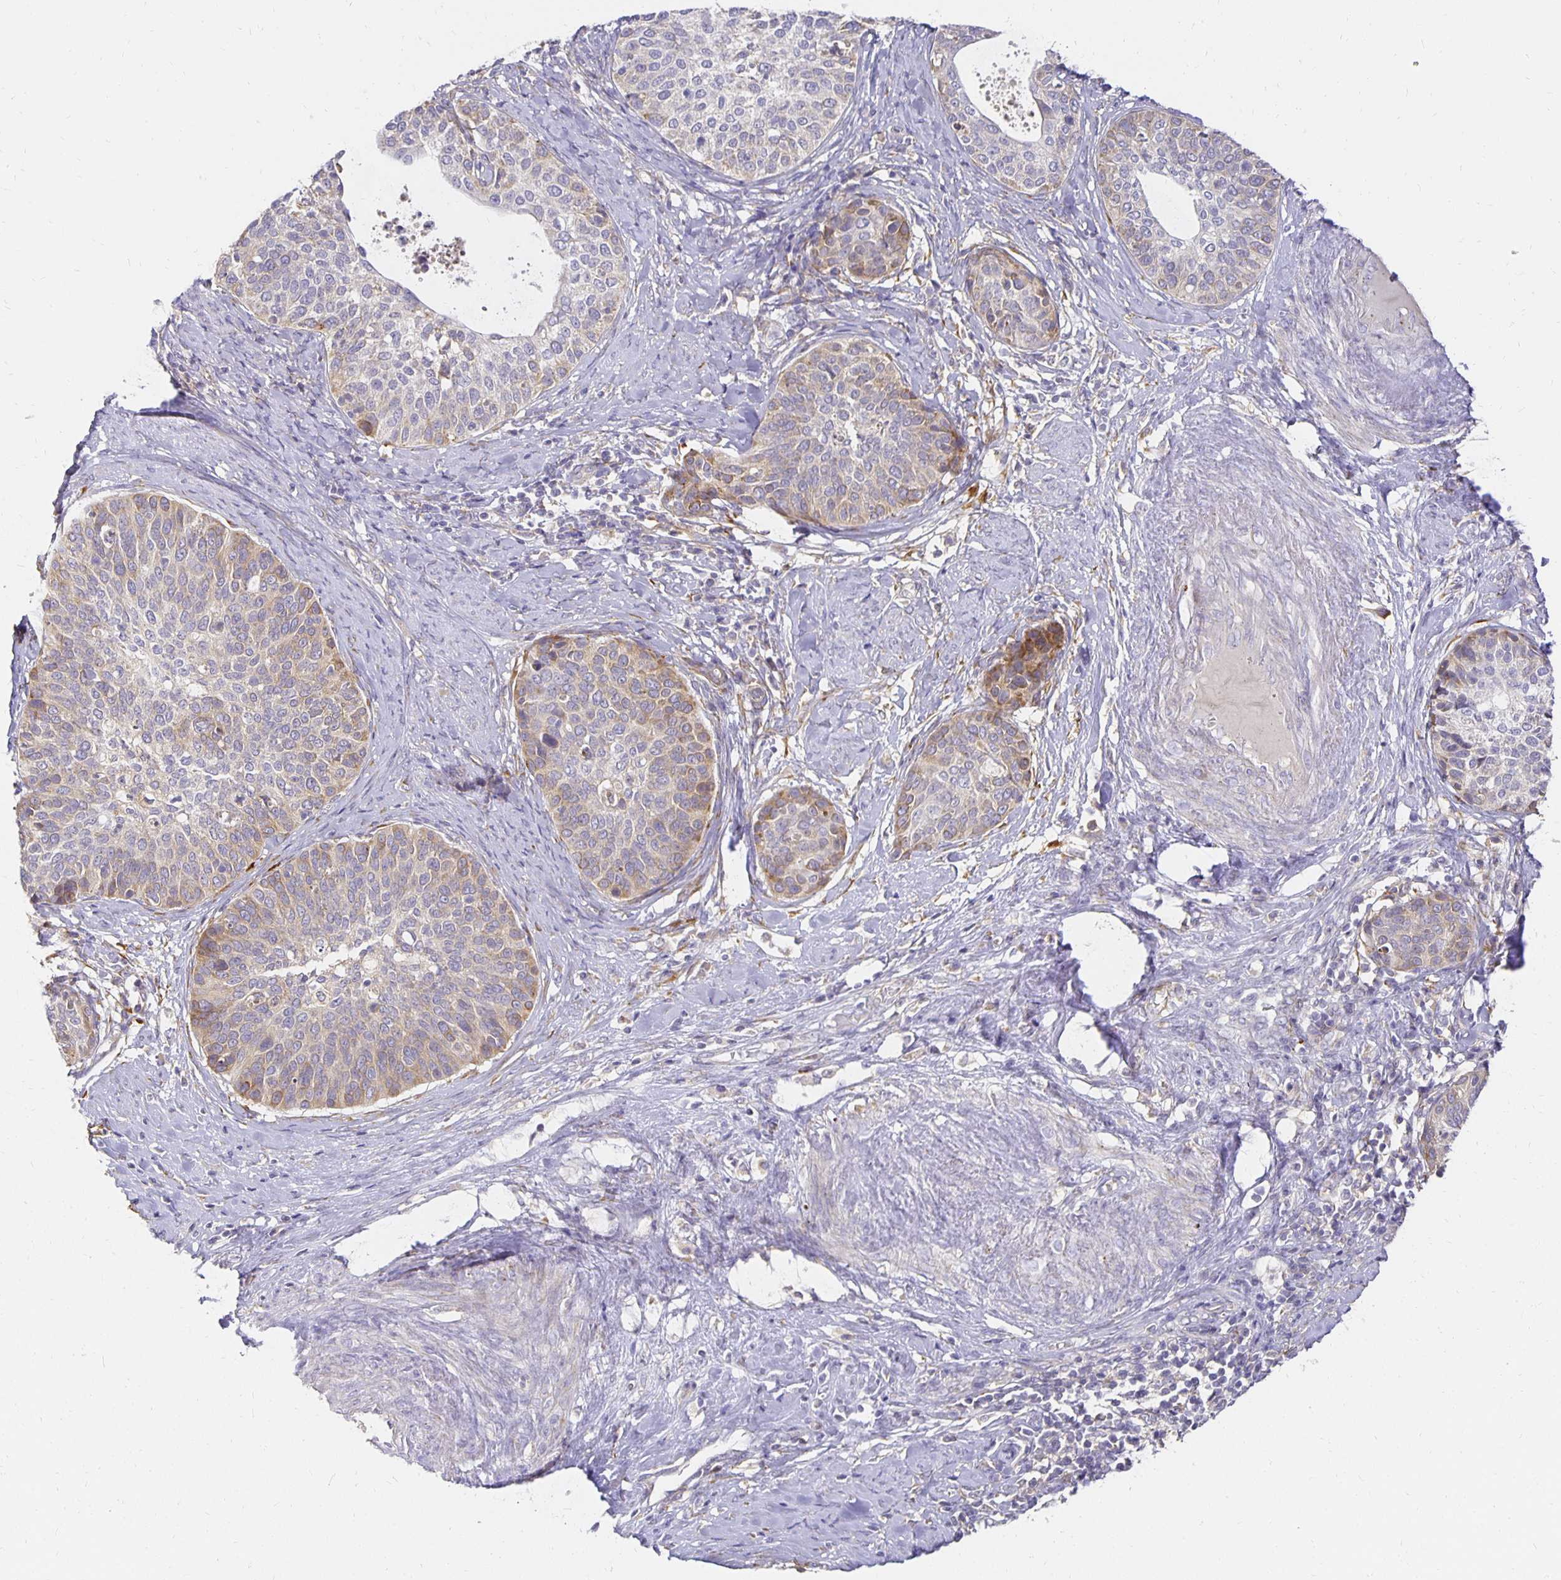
{"staining": {"intensity": "weak", "quantity": "25%-75%", "location": "cytoplasmic/membranous"}, "tissue": "cervical cancer", "cell_type": "Tumor cells", "image_type": "cancer", "snomed": [{"axis": "morphology", "description": "Squamous cell carcinoma, NOS"}, {"axis": "topography", "description": "Cervix"}], "caption": "An IHC histopathology image of neoplastic tissue is shown. Protein staining in brown labels weak cytoplasmic/membranous positivity in squamous cell carcinoma (cervical) within tumor cells. The protein is shown in brown color, while the nuclei are stained blue.", "gene": "PLOD1", "patient": {"sex": "female", "age": 69}}